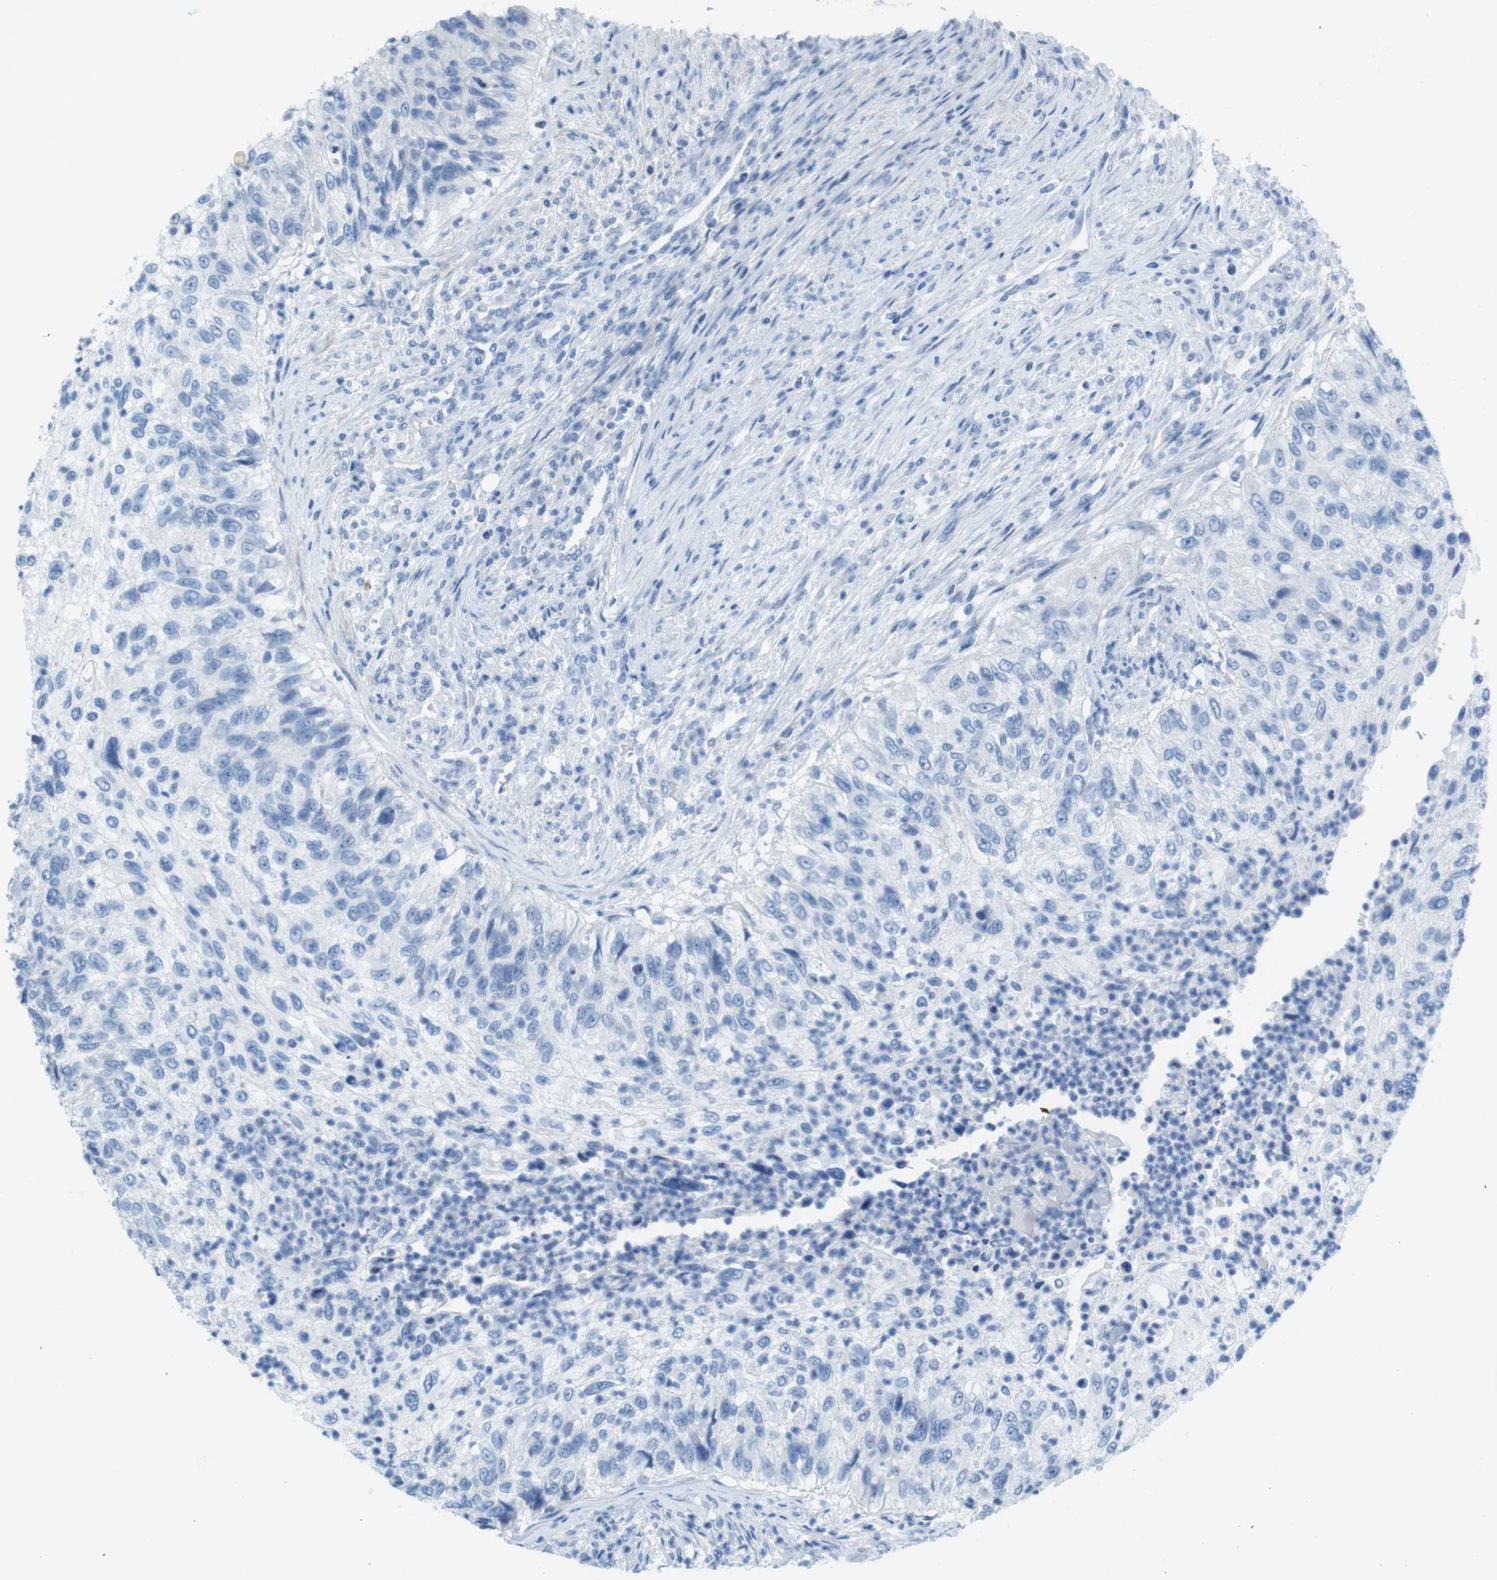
{"staining": {"intensity": "negative", "quantity": "none", "location": "none"}, "tissue": "urothelial cancer", "cell_type": "Tumor cells", "image_type": "cancer", "snomed": [{"axis": "morphology", "description": "Urothelial carcinoma, High grade"}, {"axis": "topography", "description": "Urinary bladder"}], "caption": "Immunohistochemical staining of human urothelial cancer exhibits no significant expression in tumor cells.", "gene": "GAP43", "patient": {"sex": "female", "age": 60}}